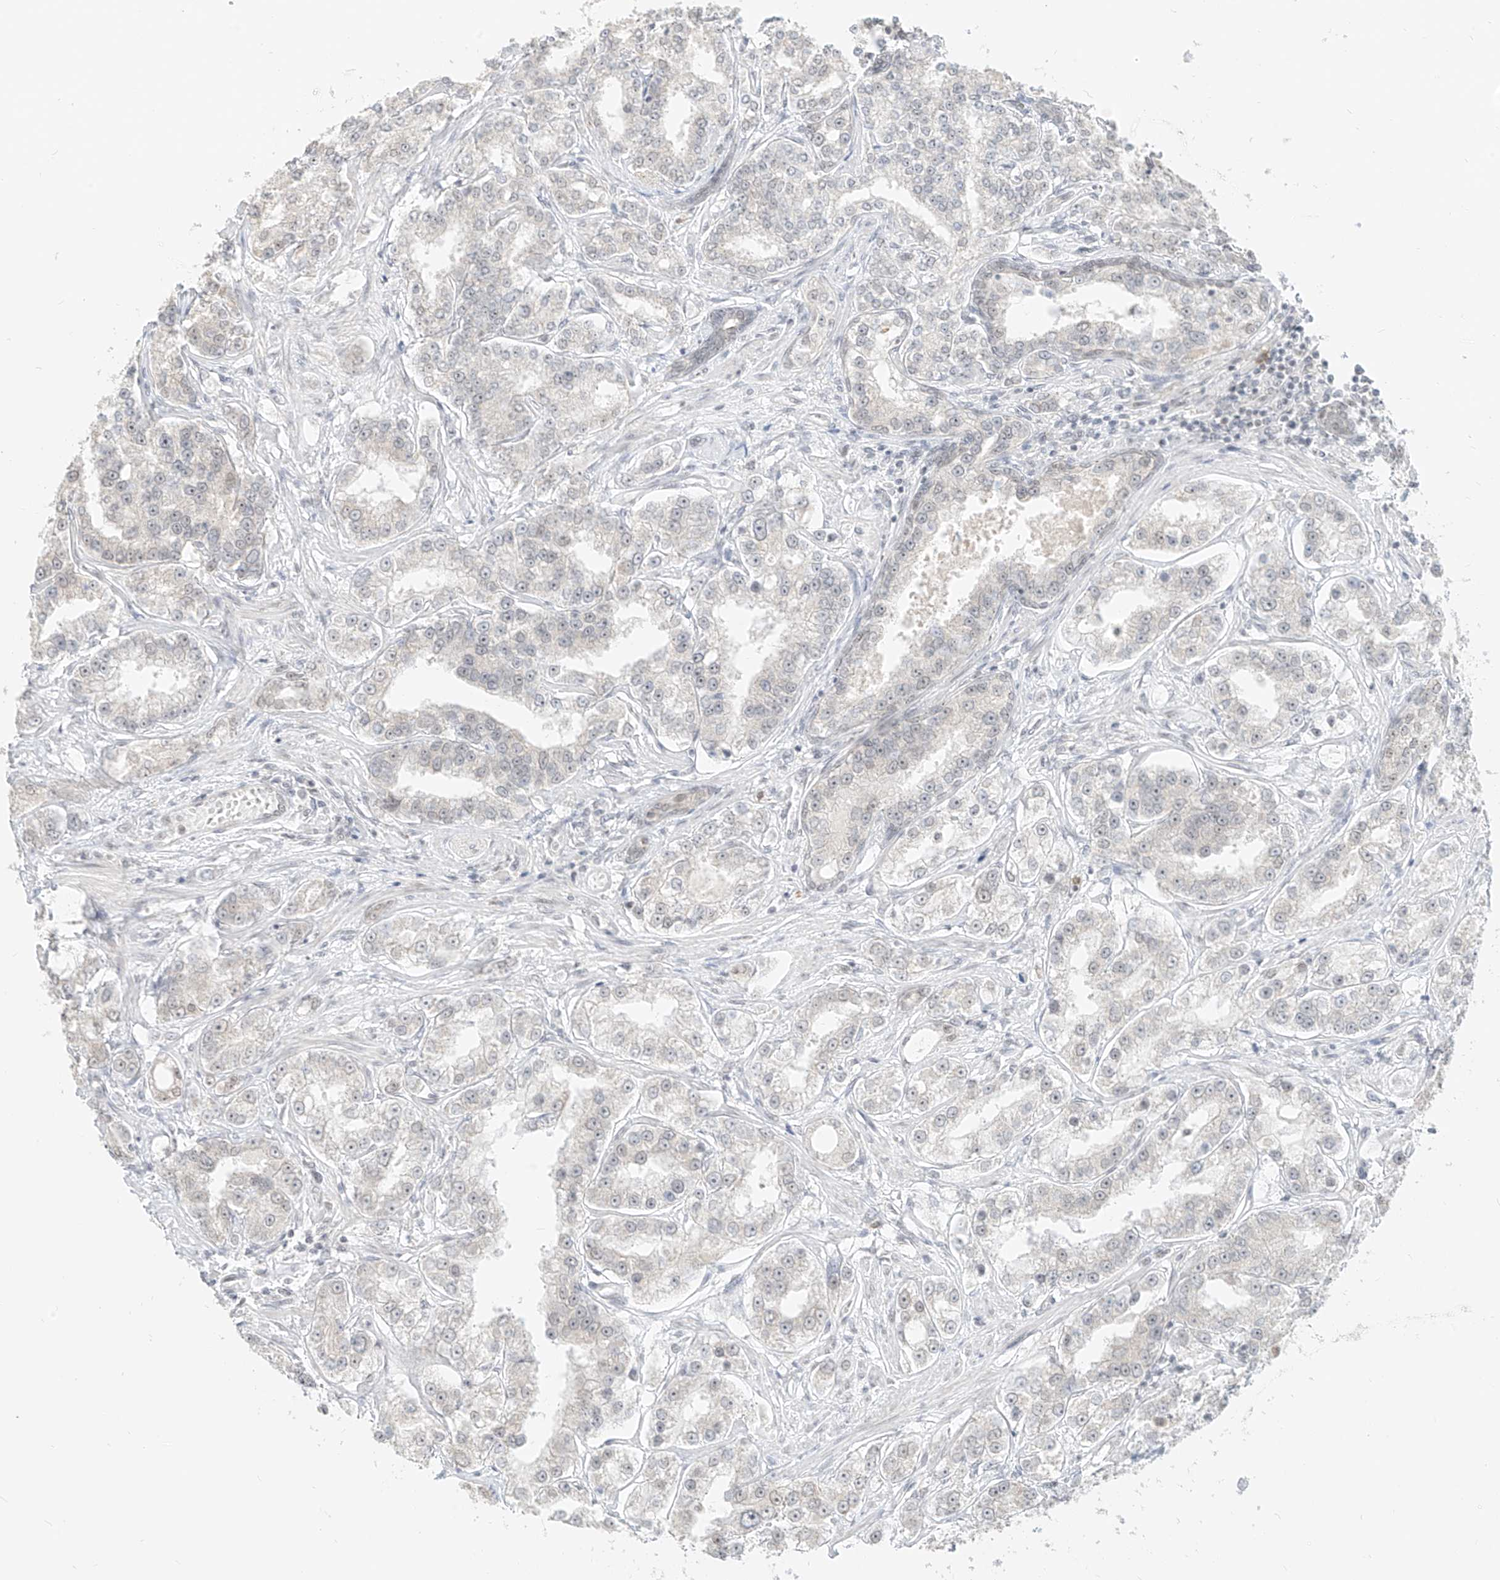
{"staining": {"intensity": "negative", "quantity": "none", "location": "none"}, "tissue": "prostate cancer", "cell_type": "Tumor cells", "image_type": "cancer", "snomed": [{"axis": "morphology", "description": "Normal tissue, NOS"}, {"axis": "morphology", "description": "Adenocarcinoma, High grade"}, {"axis": "topography", "description": "Prostate"}], "caption": "This image is of adenocarcinoma (high-grade) (prostate) stained with IHC to label a protein in brown with the nuclei are counter-stained blue. There is no positivity in tumor cells. The staining is performed using DAB brown chromogen with nuclei counter-stained in using hematoxylin.", "gene": "SUPT5H", "patient": {"sex": "male", "age": 83}}